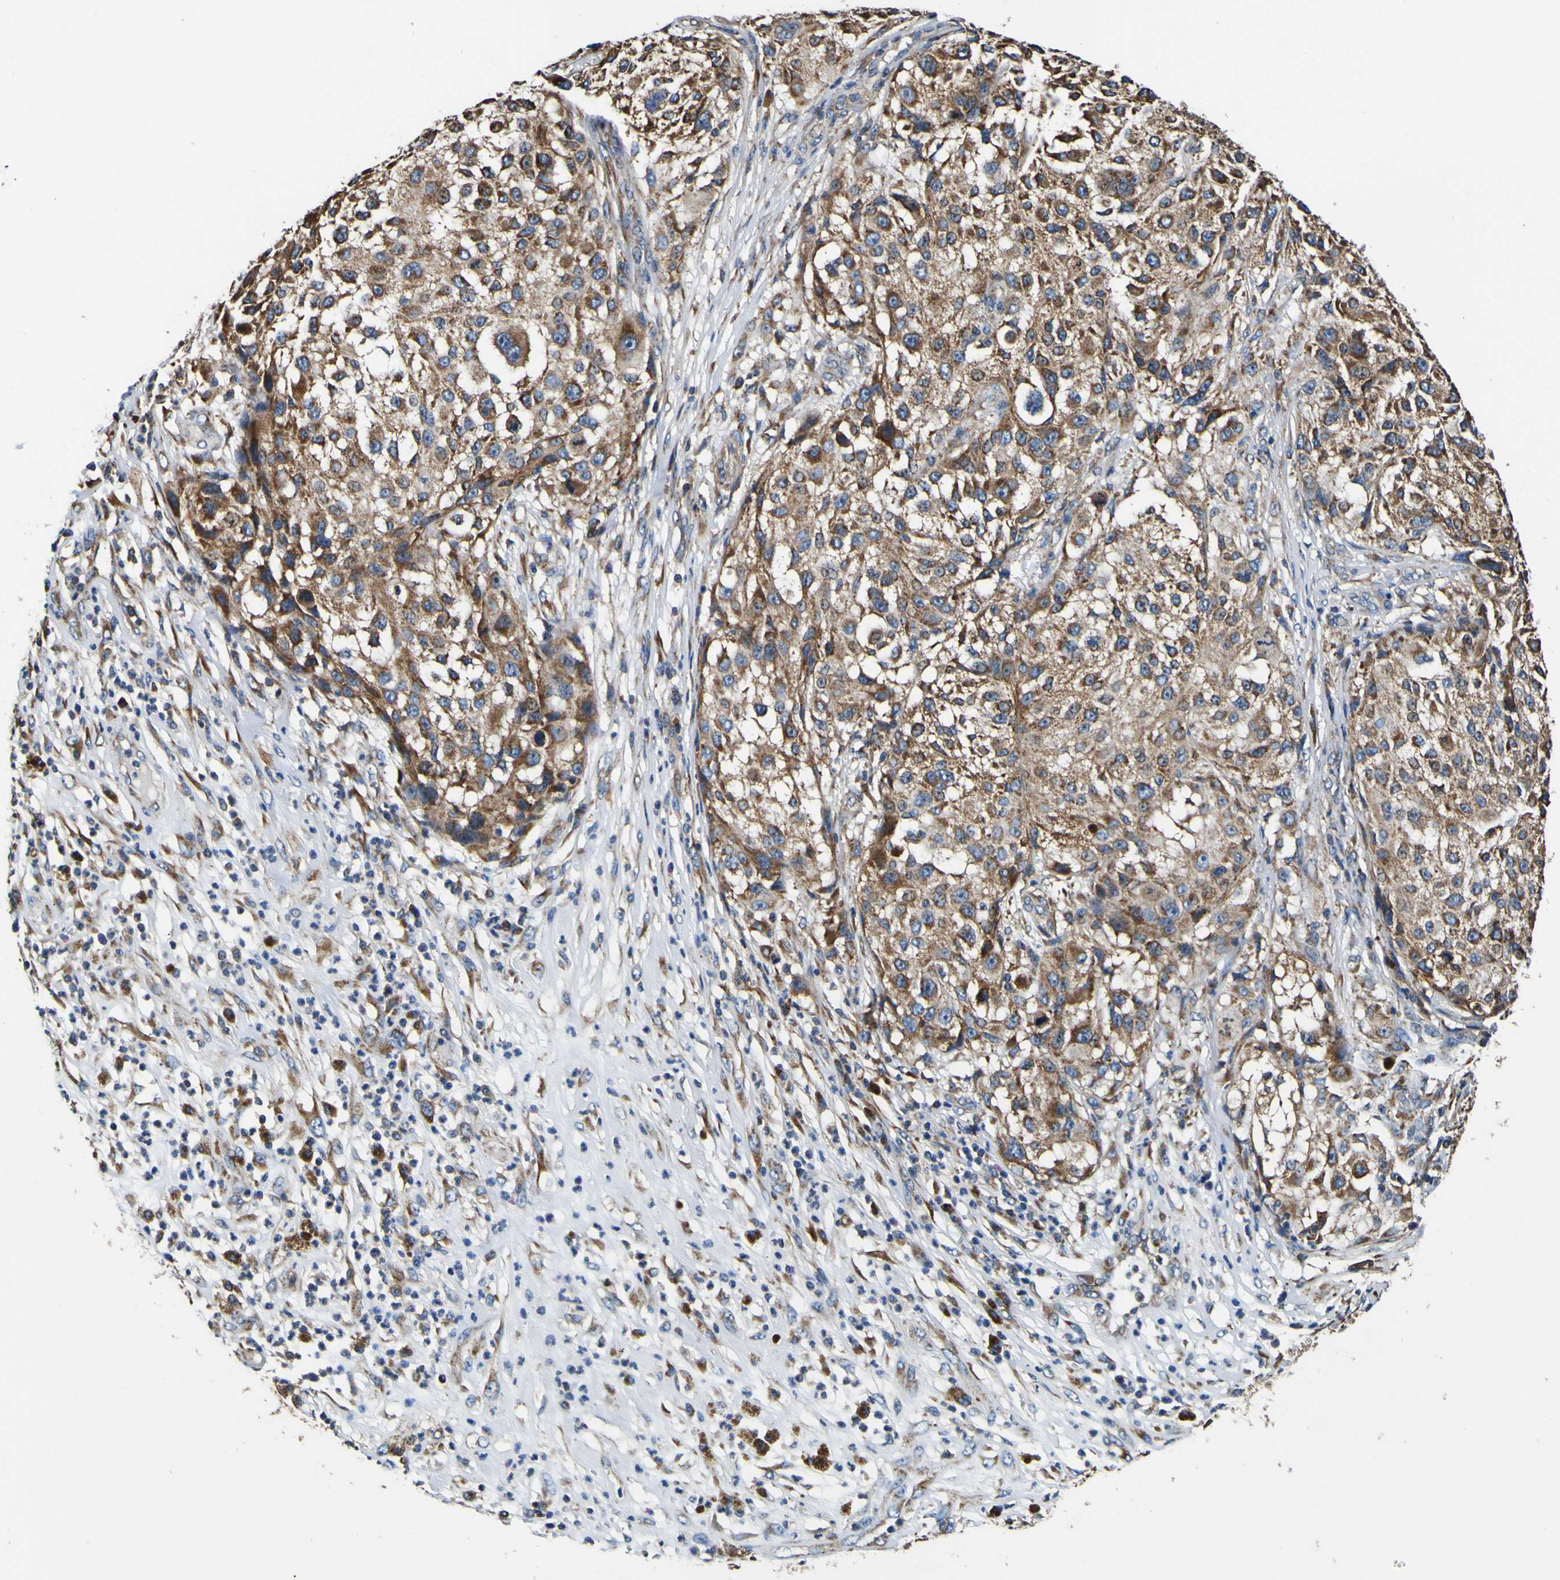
{"staining": {"intensity": "moderate", "quantity": ">75%", "location": "cytoplasmic/membranous"}, "tissue": "melanoma", "cell_type": "Tumor cells", "image_type": "cancer", "snomed": [{"axis": "morphology", "description": "Necrosis, NOS"}, {"axis": "morphology", "description": "Malignant melanoma, NOS"}, {"axis": "topography", "description": "Skin"}], "caption": "Protein expression analysis of human melanoma reveals moderate cytoplasmic/membranous staining in approximately >75% of tumor cells. The staining was performed using DAB to visualize the protein expression in brown, while the nuclei were stained in blue with hematoxylin (Magnification: 20x).", "gene": "INPP5A", "patient": {"sex": "female", "age": 87}}